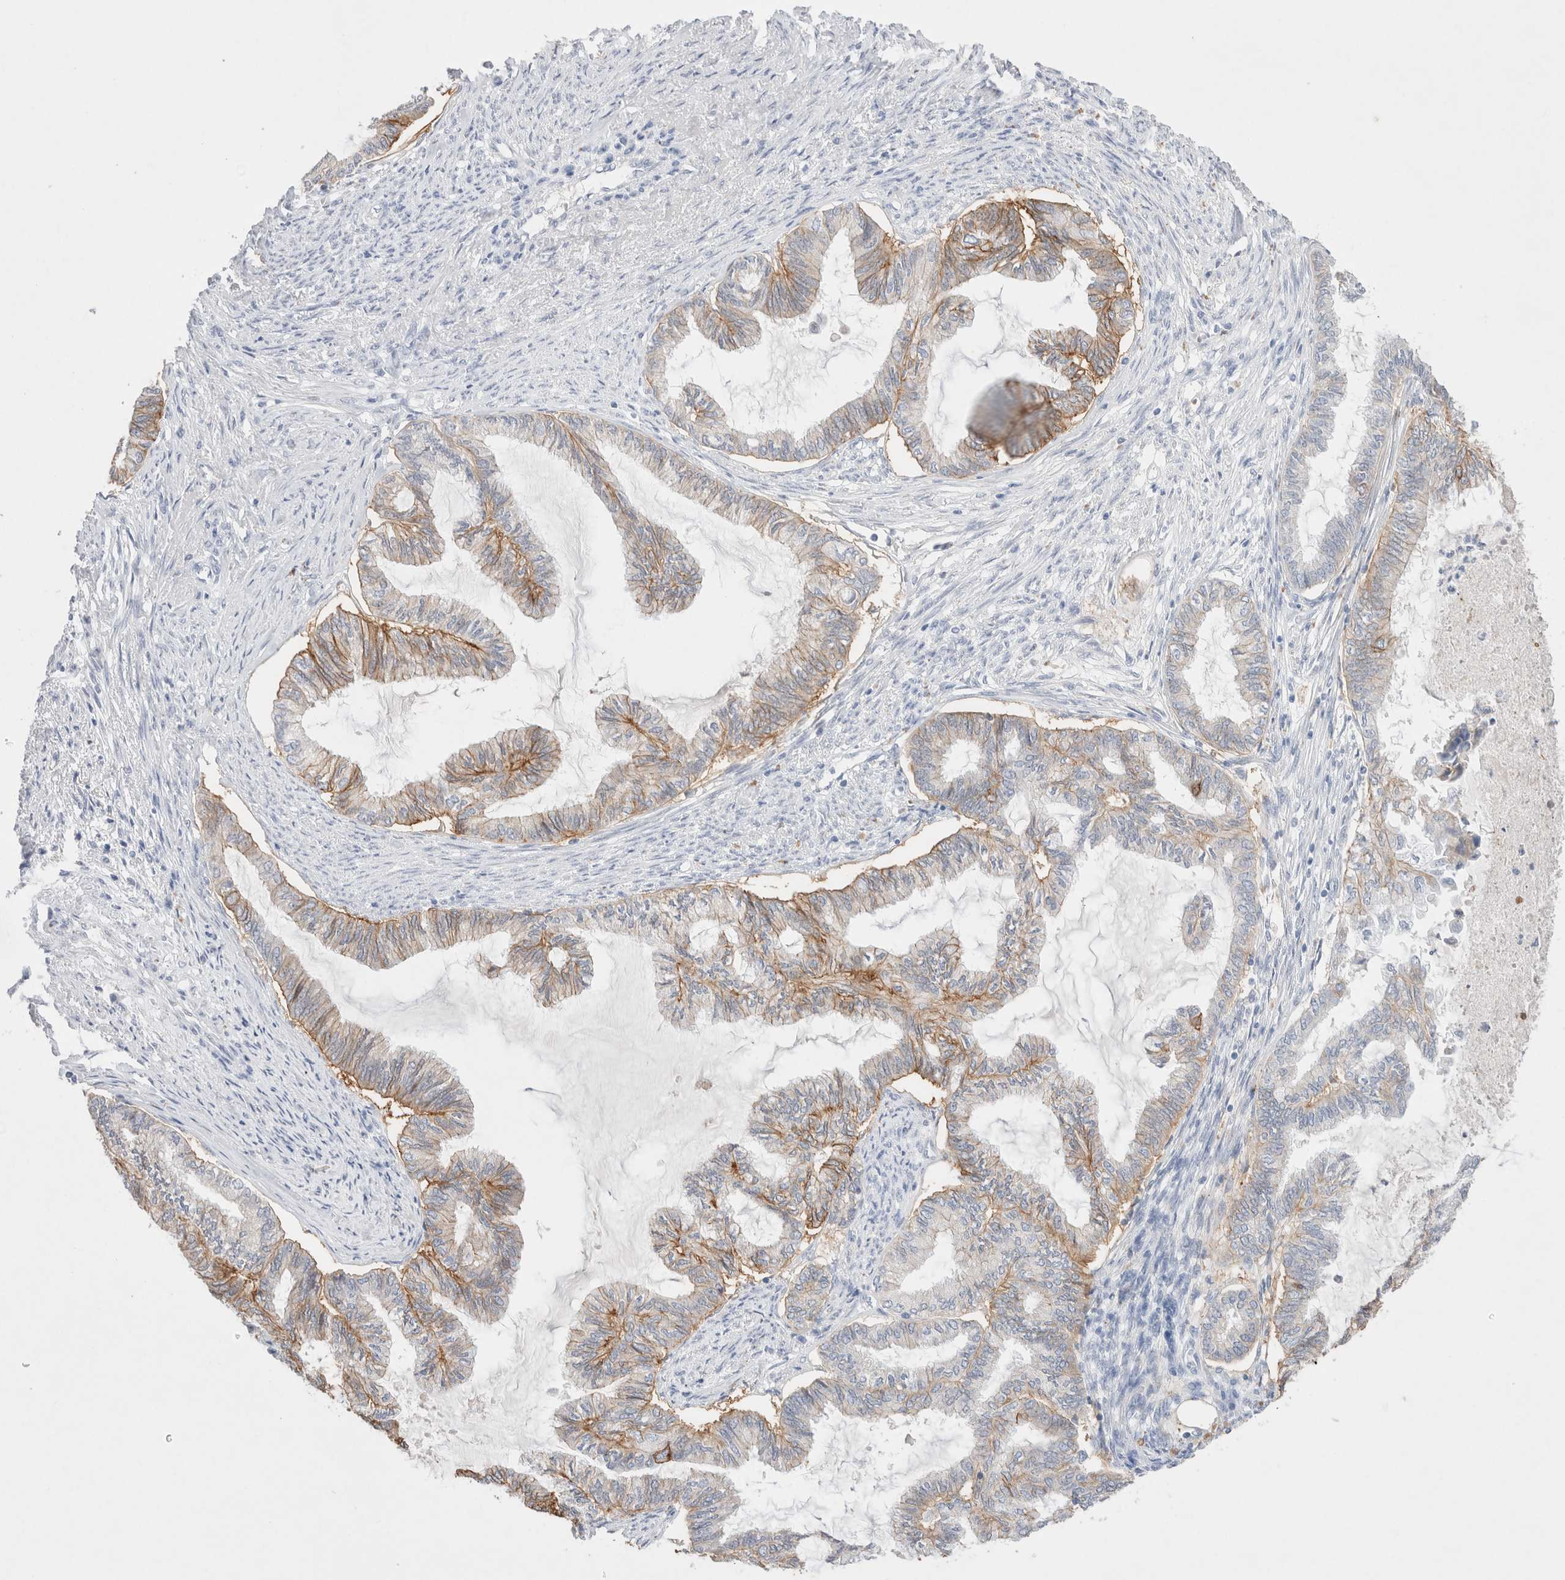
{"staining": {"intensity": "moderate", "quantity": "25%-75%", "location": "cytoplasmic/membranous"}, "tissue": "endometrial cancer", "cell_type": "Tumor cells", "image_type": "cancer", "snomed": [{"axis": "morphology", "description": "Adenocarcinoma, NOS"}, {"axis": "topography", "description": "Endometrium"}], "caption": "Immunohistochemistry (DAB (3,3'-diaminobenzidine)) staining of human adenocarcinoma (endometrial) demonstrates moderate cytoplasmic/membranous protein expression in approximately 25%-75% of tumor cells.", "gene": "EPCAM", "patient": {"sex": "female", "age": 86}}